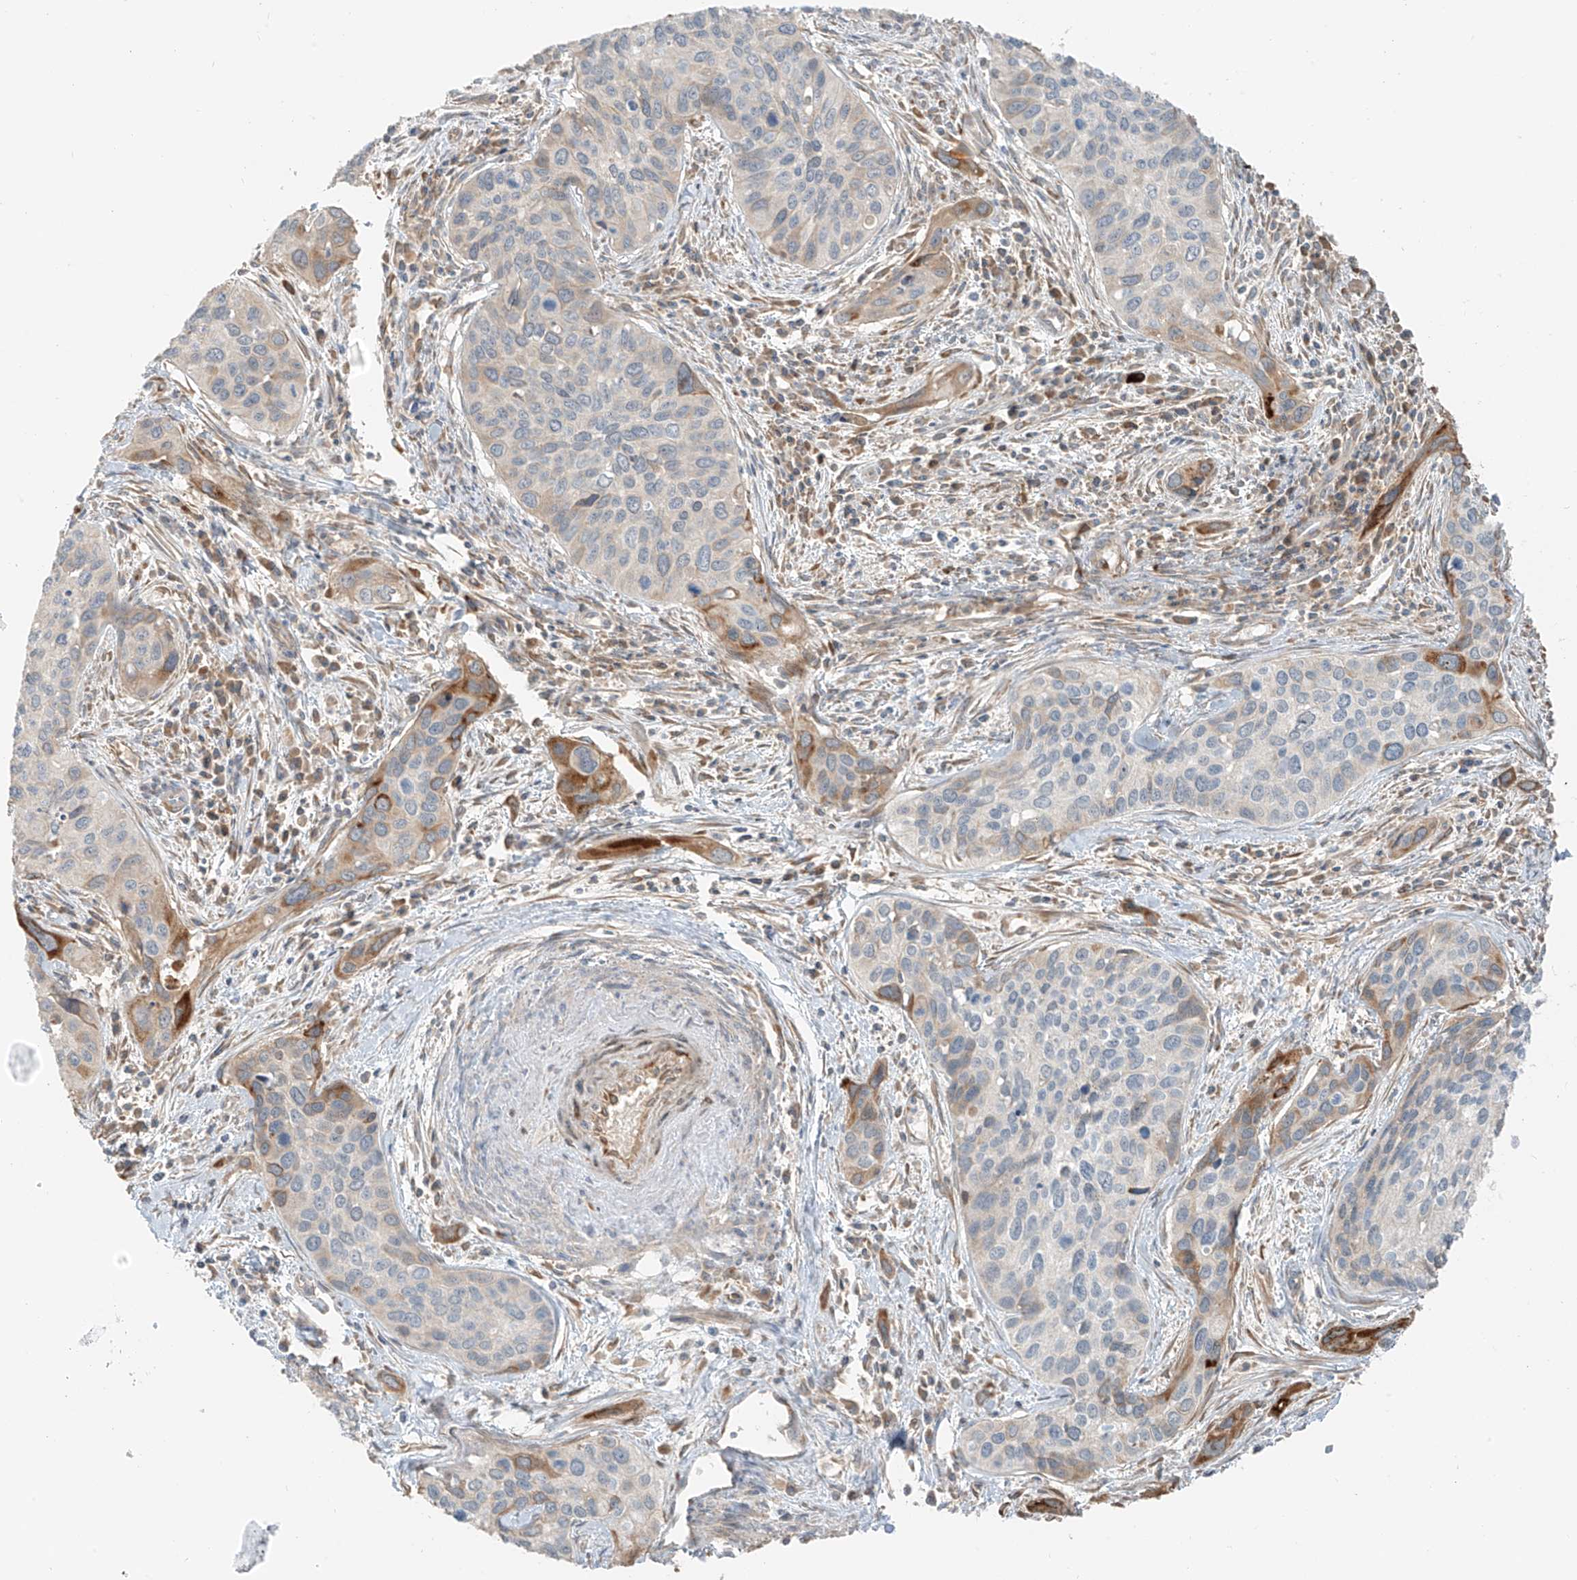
{"staining": {"intensity": "moderate", "quantity": "<25%", "location": "cytoplasmic/membranous"}, "tissue": "cervical cancer", "cell_type": "Tumor cells", "image_type": "cancer", "snomed": [{"axis": "morphology", "description": "Squamous cell carcinoma, NOS"}, {"axis": "topography", "description": "Cervix"}], "caption": "Human squamous cell carcinoma (cervical) stained with a protein marker shows moderate staining in tumor cells.", "gene": "FSTL1", "patient": {"sex": "female", "age": 55}}